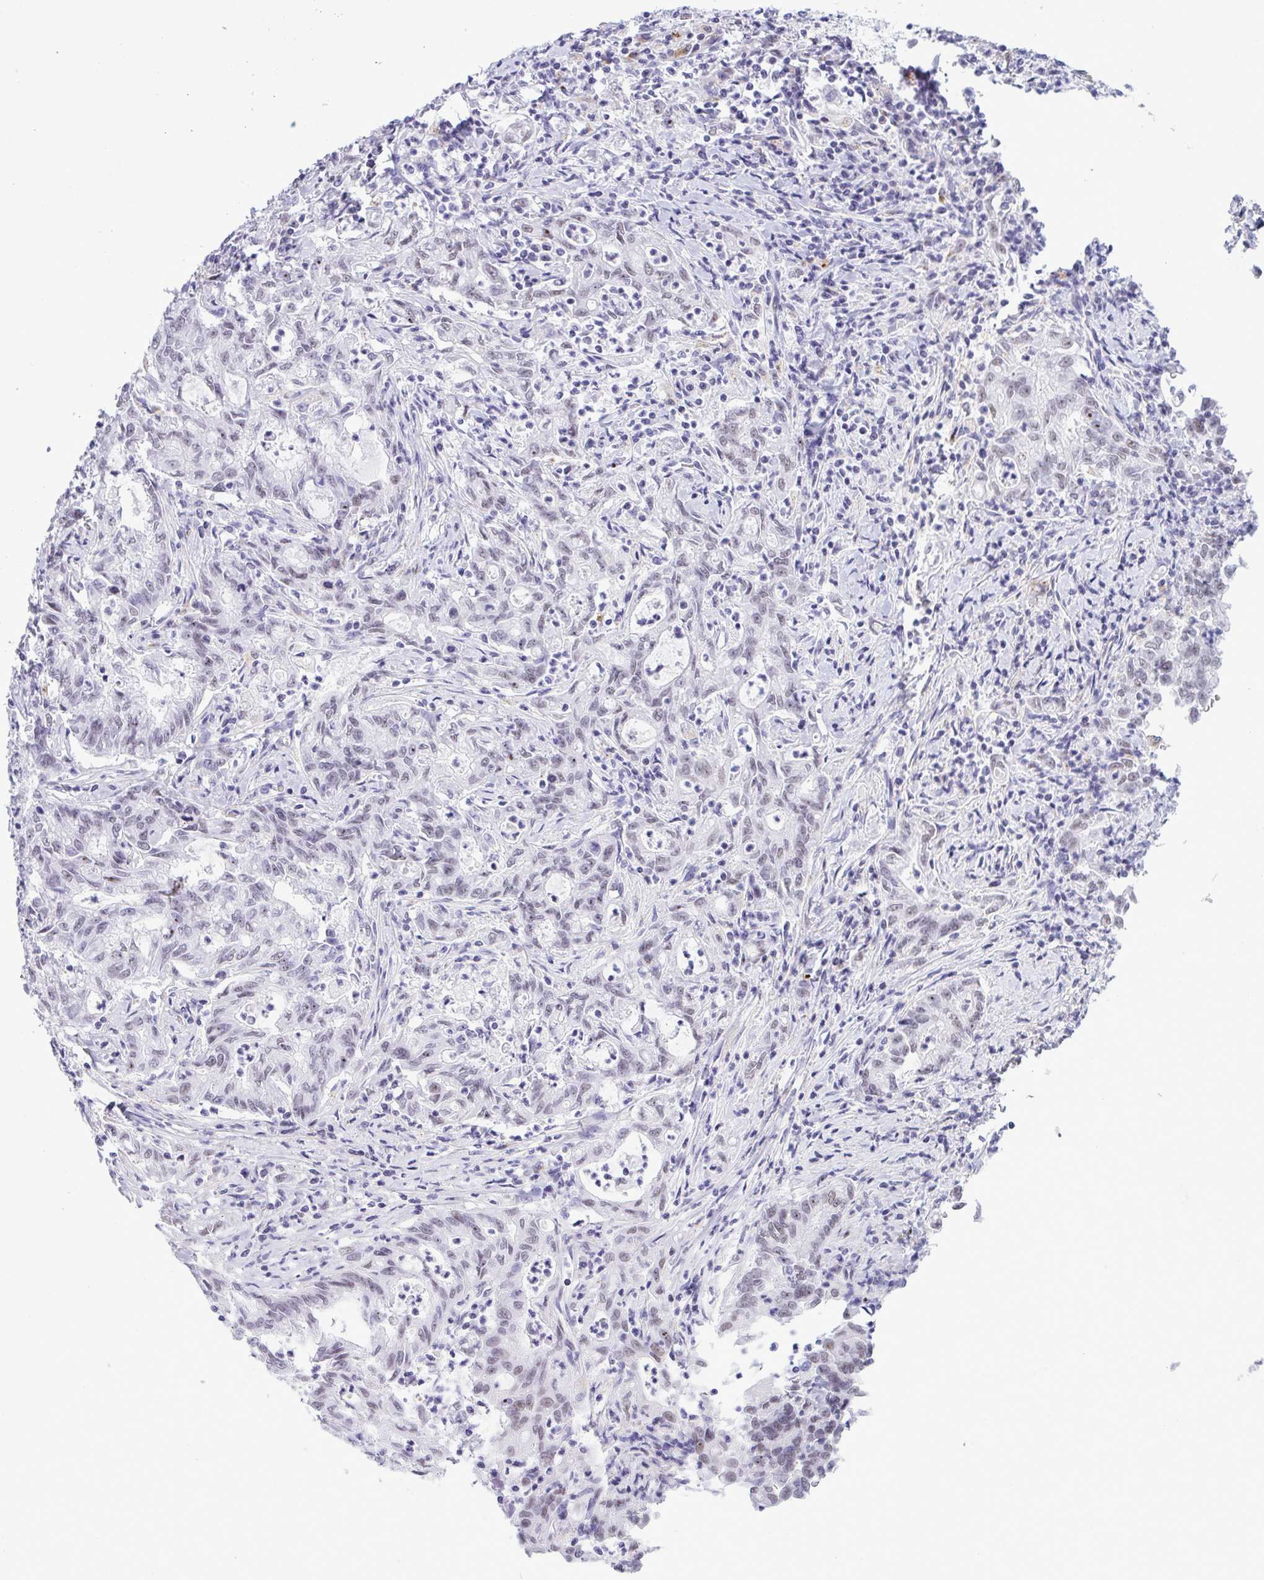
{"staining": {"intensity": "weak", "quantity": "<25%", "location": "nuclear"}, "tissue": "stomach cancer", "cell_type": "Tumor cells", "image_type": "cancer", "snomed": [{"axis": "morphology", "description": "Adenocarcinoma, NOS"}, {"axis": "topography", "description": "Stomach, upper"}], "caption": "Micrograph shows no significant protein positivity in tumor cells of stomach cancer (adenocarcinoma).", "gene": "ELN", "patient": {"sex": "female", "age": 79}}